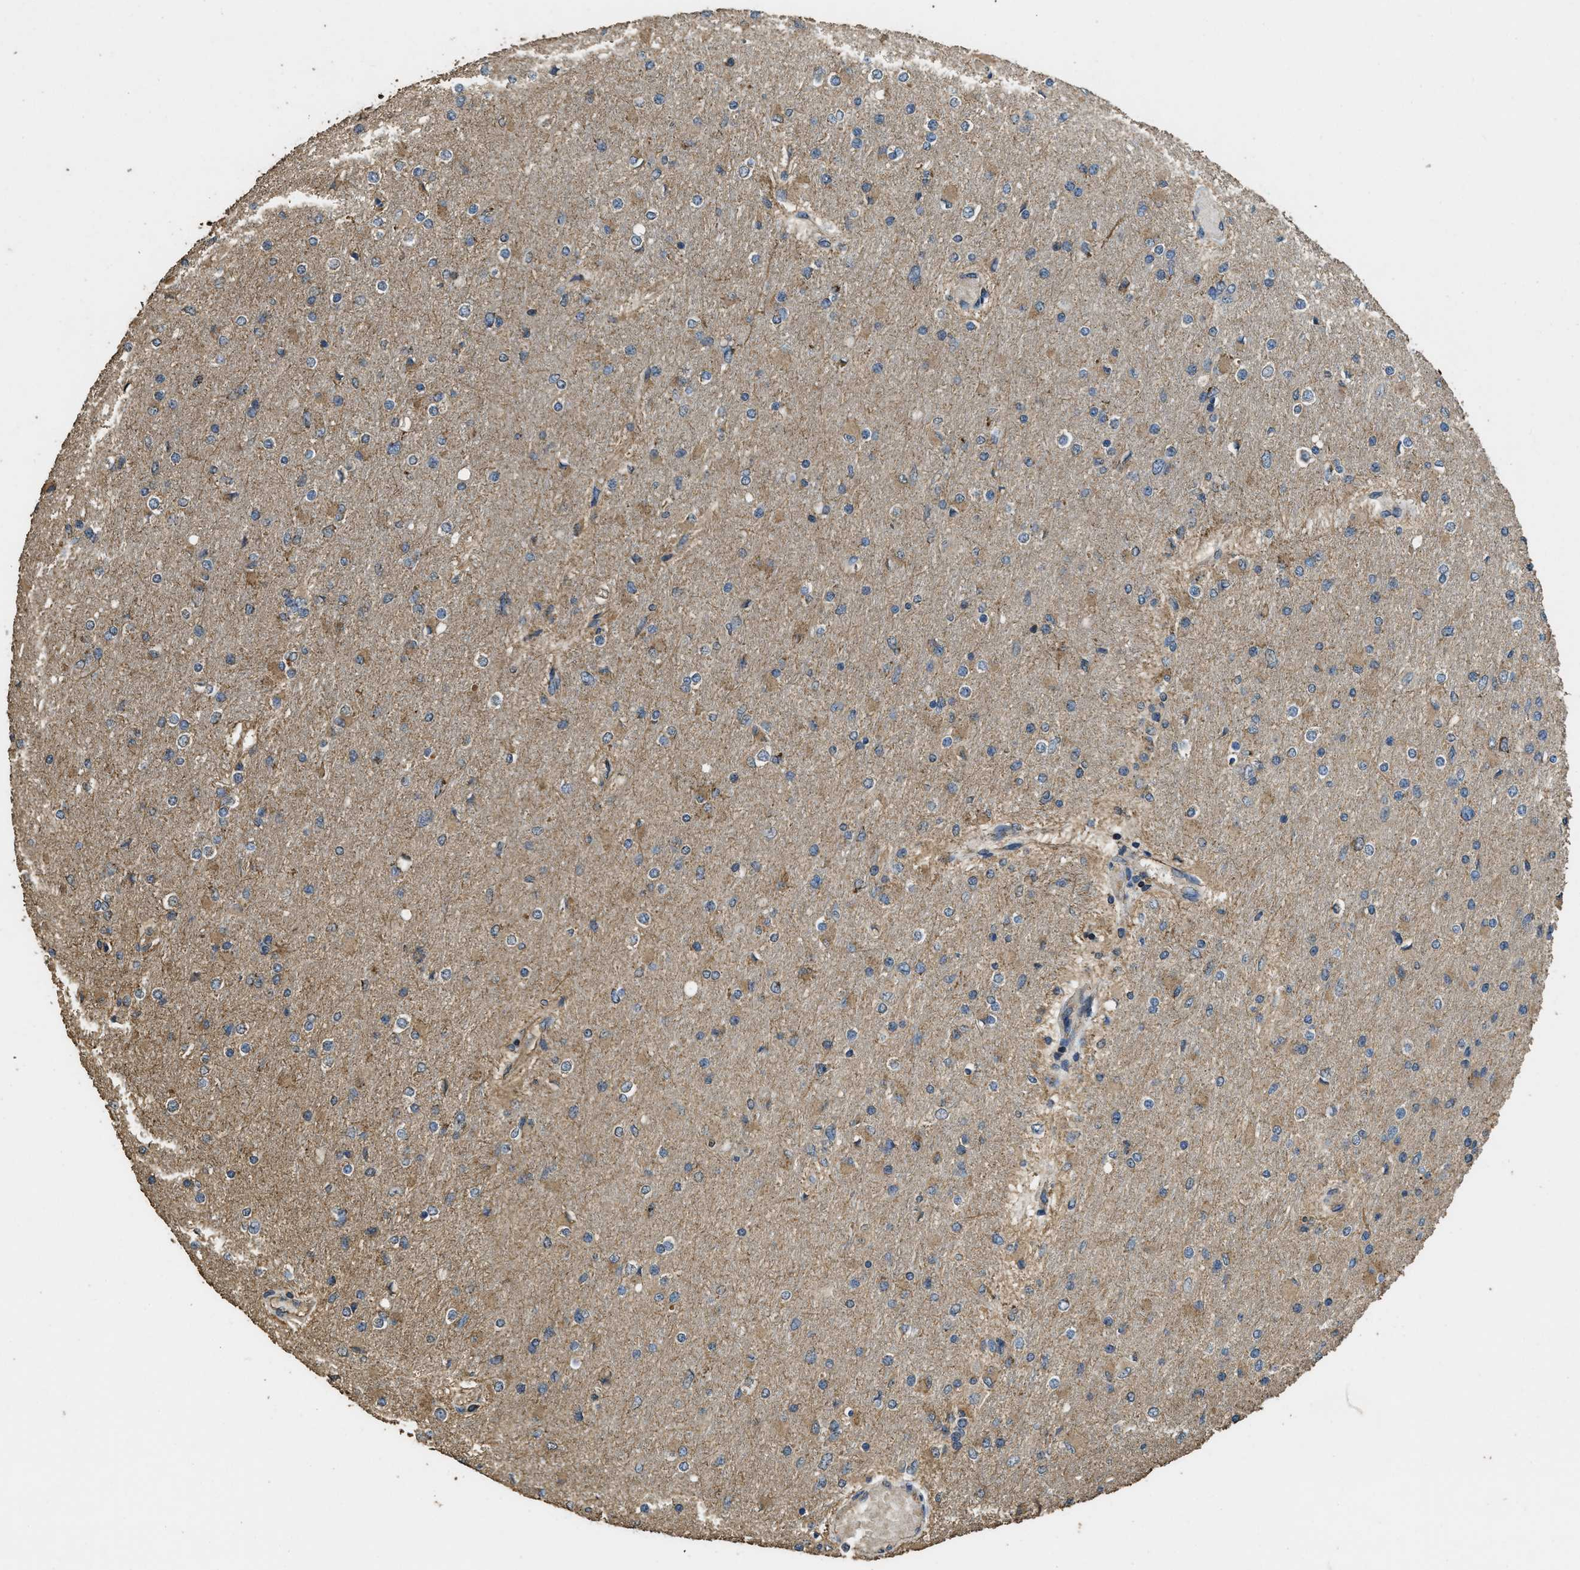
{"staining": {"intensity": "moderate", "quantity": "25%-75%", "location": "cytoplasmic/membranous"}, "tissue": "glioma", "cell_type": "Tumor cells", "image_type": "cancer", "snomed": [{"axis": "morphology", "description": "Glioma, malignant, High grade"}, {"axis": "topography", "description": "Cerebral cortex"}], "caption": "Malignant high-grade glioma stained with a protein marker demonstrates moderate staining in tumor cells.", "gene": "CYRIA", "patient": {"sex": "female", "age": 36}}